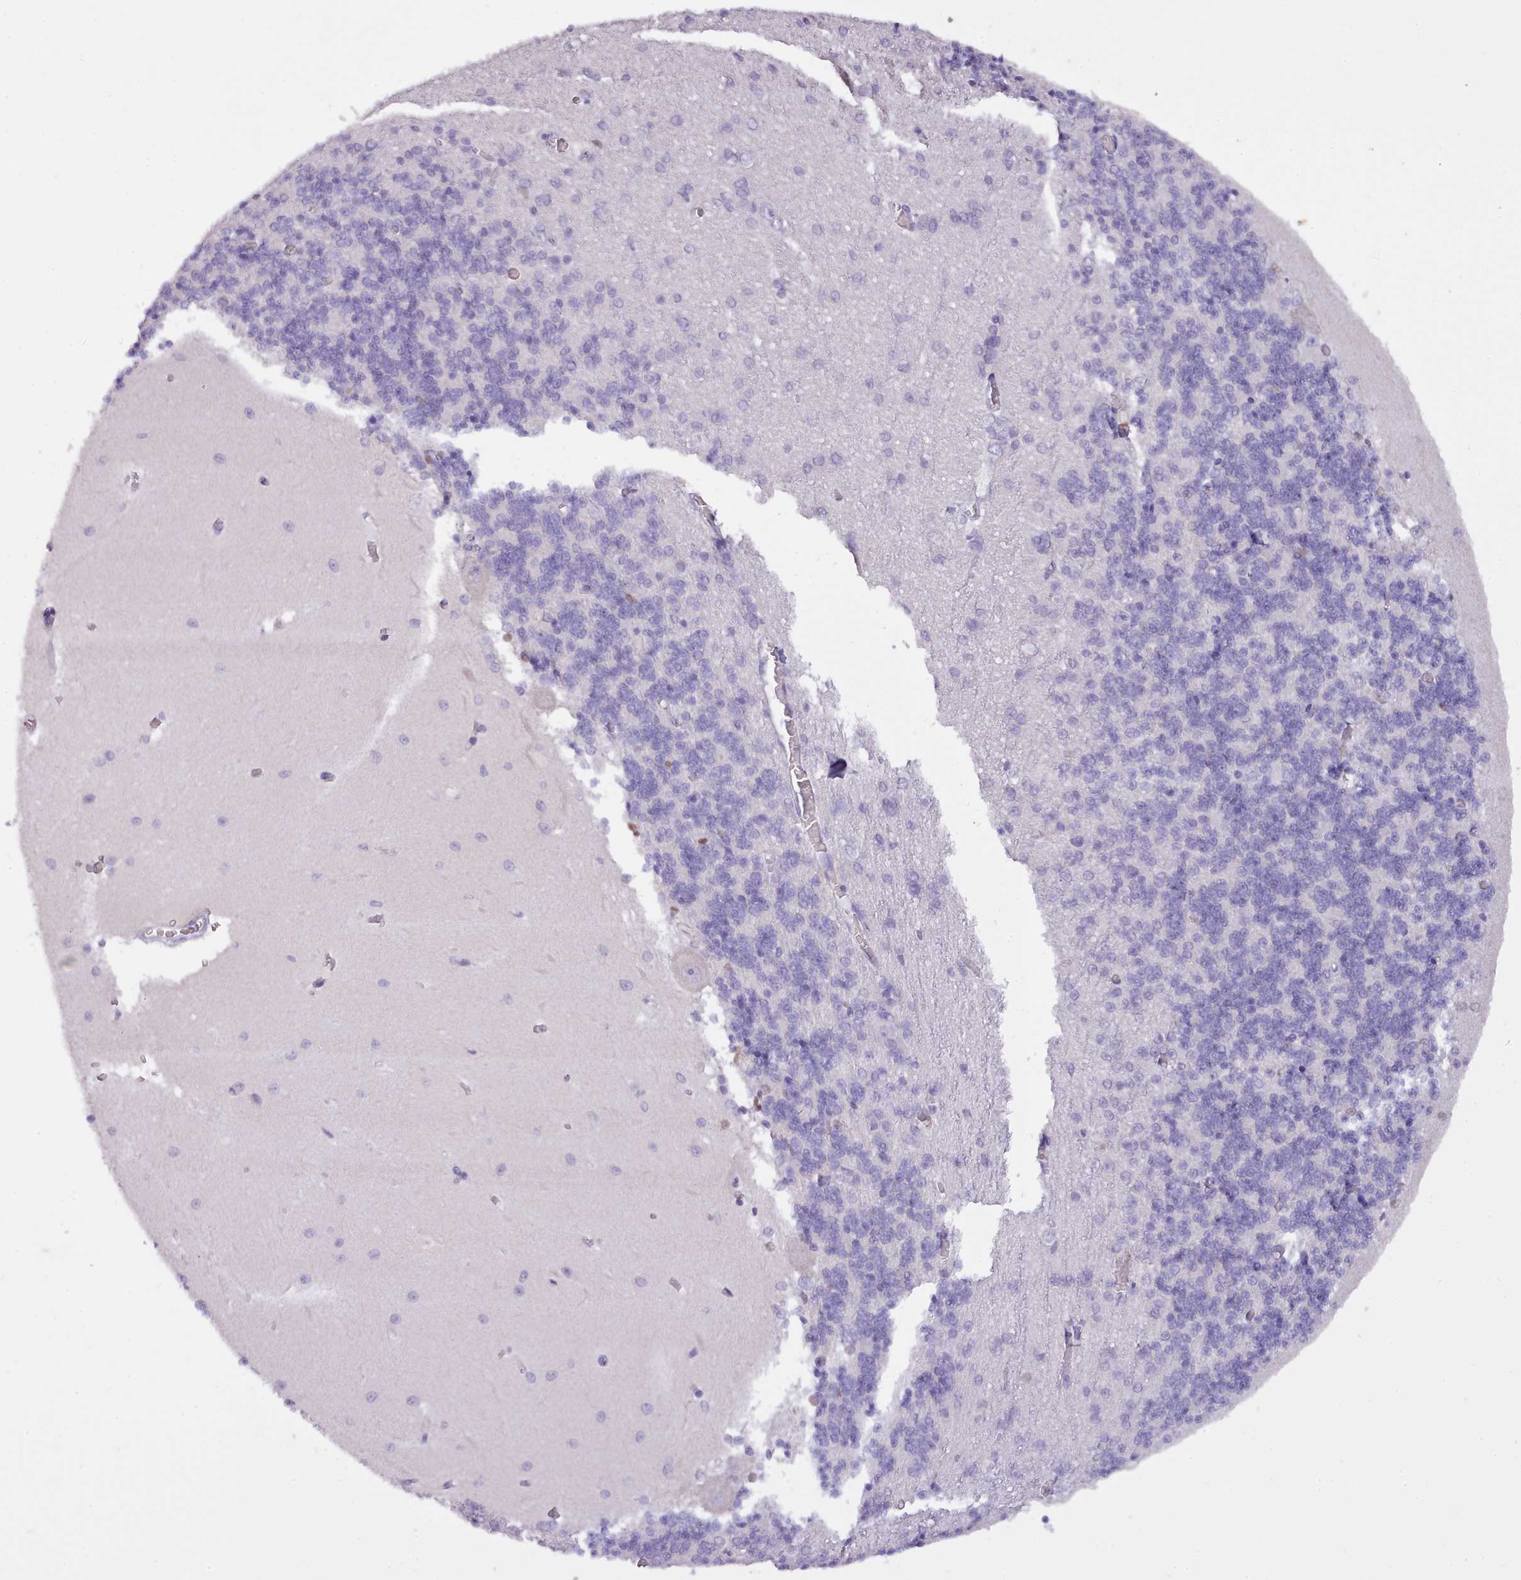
{"staining": {"intensity": "negative", "quantity": "none", "location": "none"}, "tissue": "cerebellum", "cell_type": "Cells in granular layer", "image_type": "normal", "snomed": [{"axis": "morphology", "description": "Normal tissue, NOS"}, {"axis": "topography", "description": "Cerebellum"}], "caption": "An image of cerebellum stained for a protein demonstrates no brown staining in cells in granular layer.", "gene": "CYP2A13", "patient": {"sex": "male", "age": 37}}